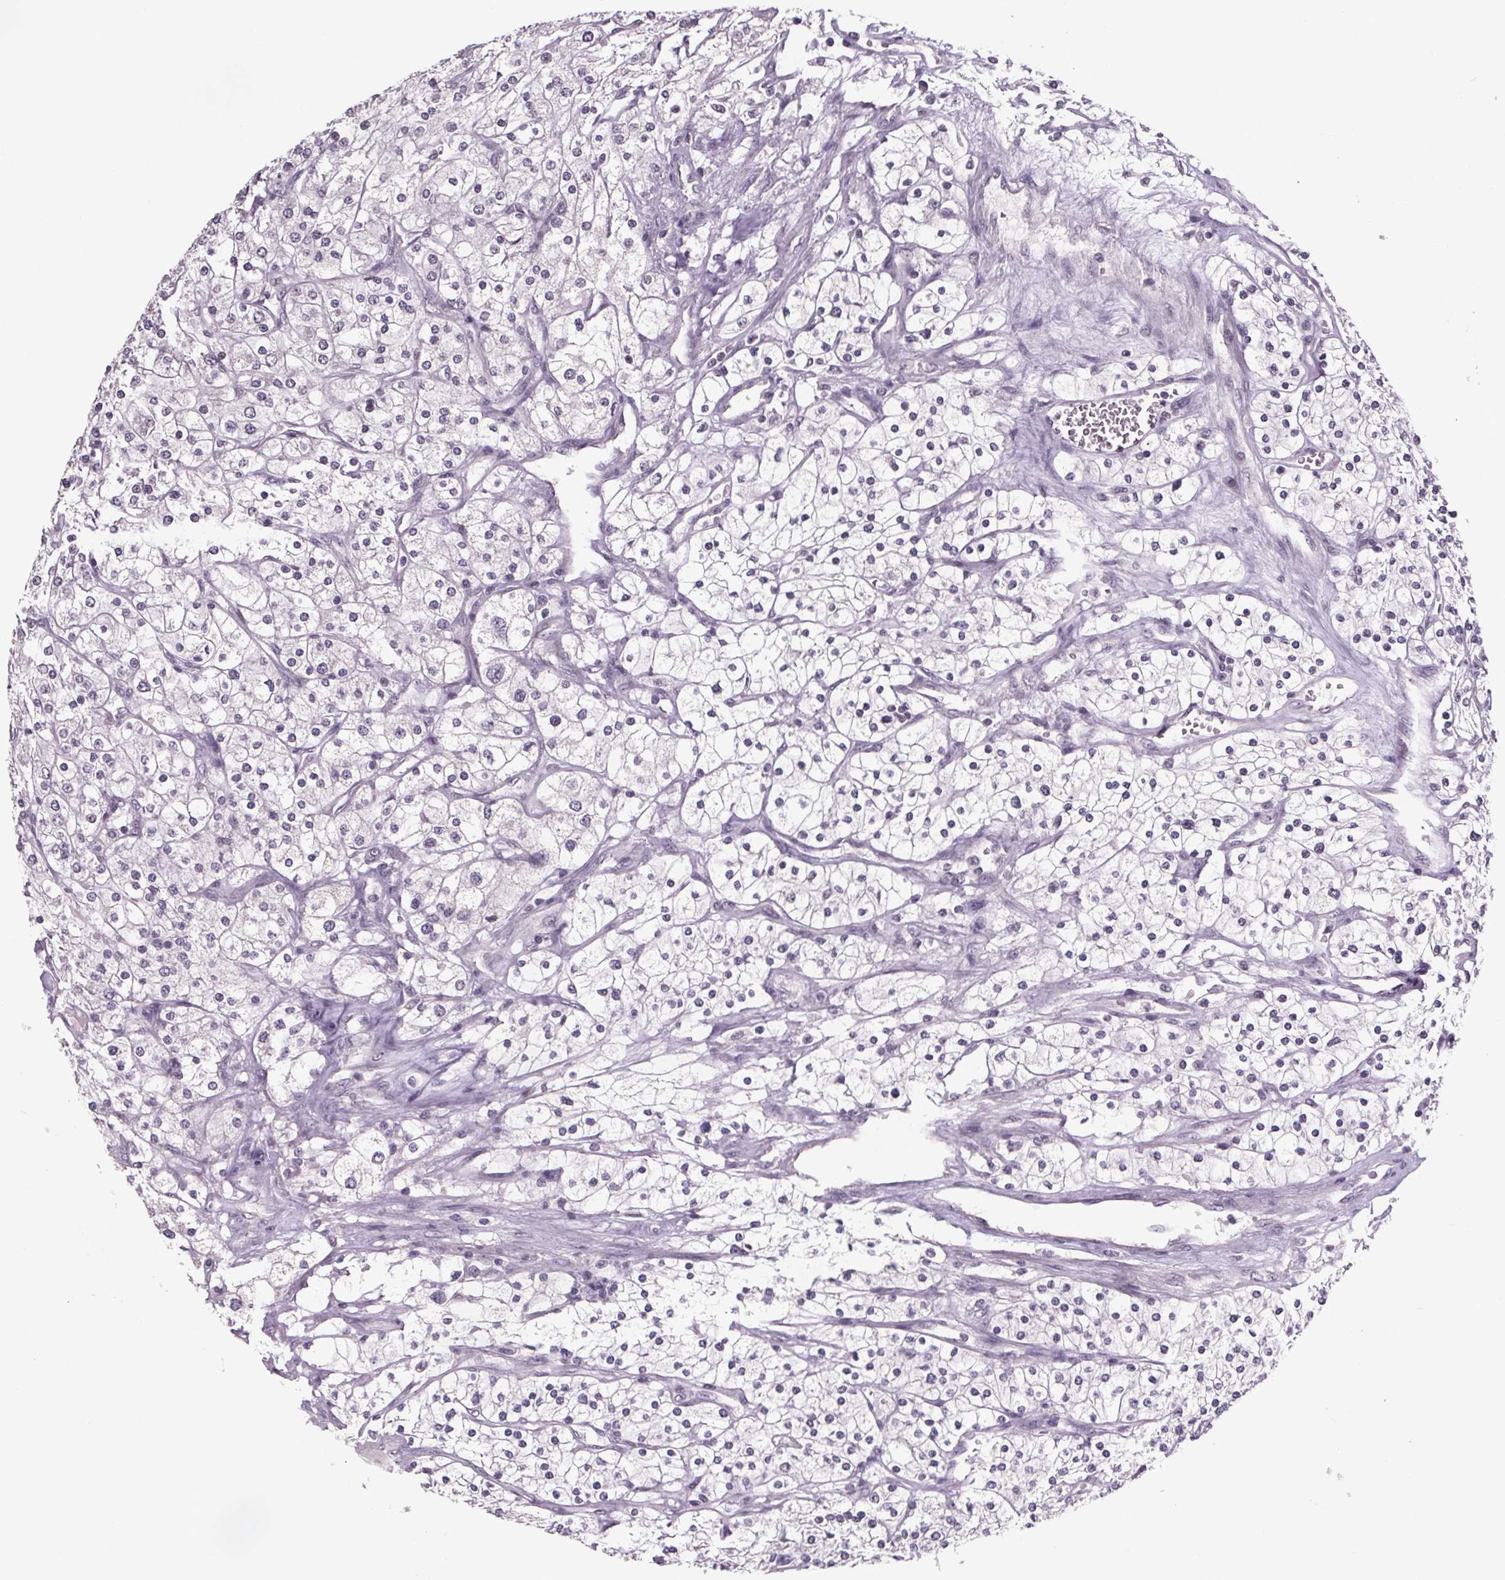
{"staining": {"intensity": "negative", "quantity": "none", "location": "none"}, "tissue": "renal cancer", "cell_type": "Tumor cells", "image_type": "cancer", "snomed": [{"axis": "morphology", "description": "Adenocarcinoma, NOS"}, {"axis": "topography", "description": "Kidney"}], "caption": "Immunohistochemistry (IHC) micrograph of neoplastic tissue: renal cancer stained with DAB demonstrates no significant protein staining in tumor cells.", "gene": "NKX6-1", "patient": {"sex": "male", "age": 80}}